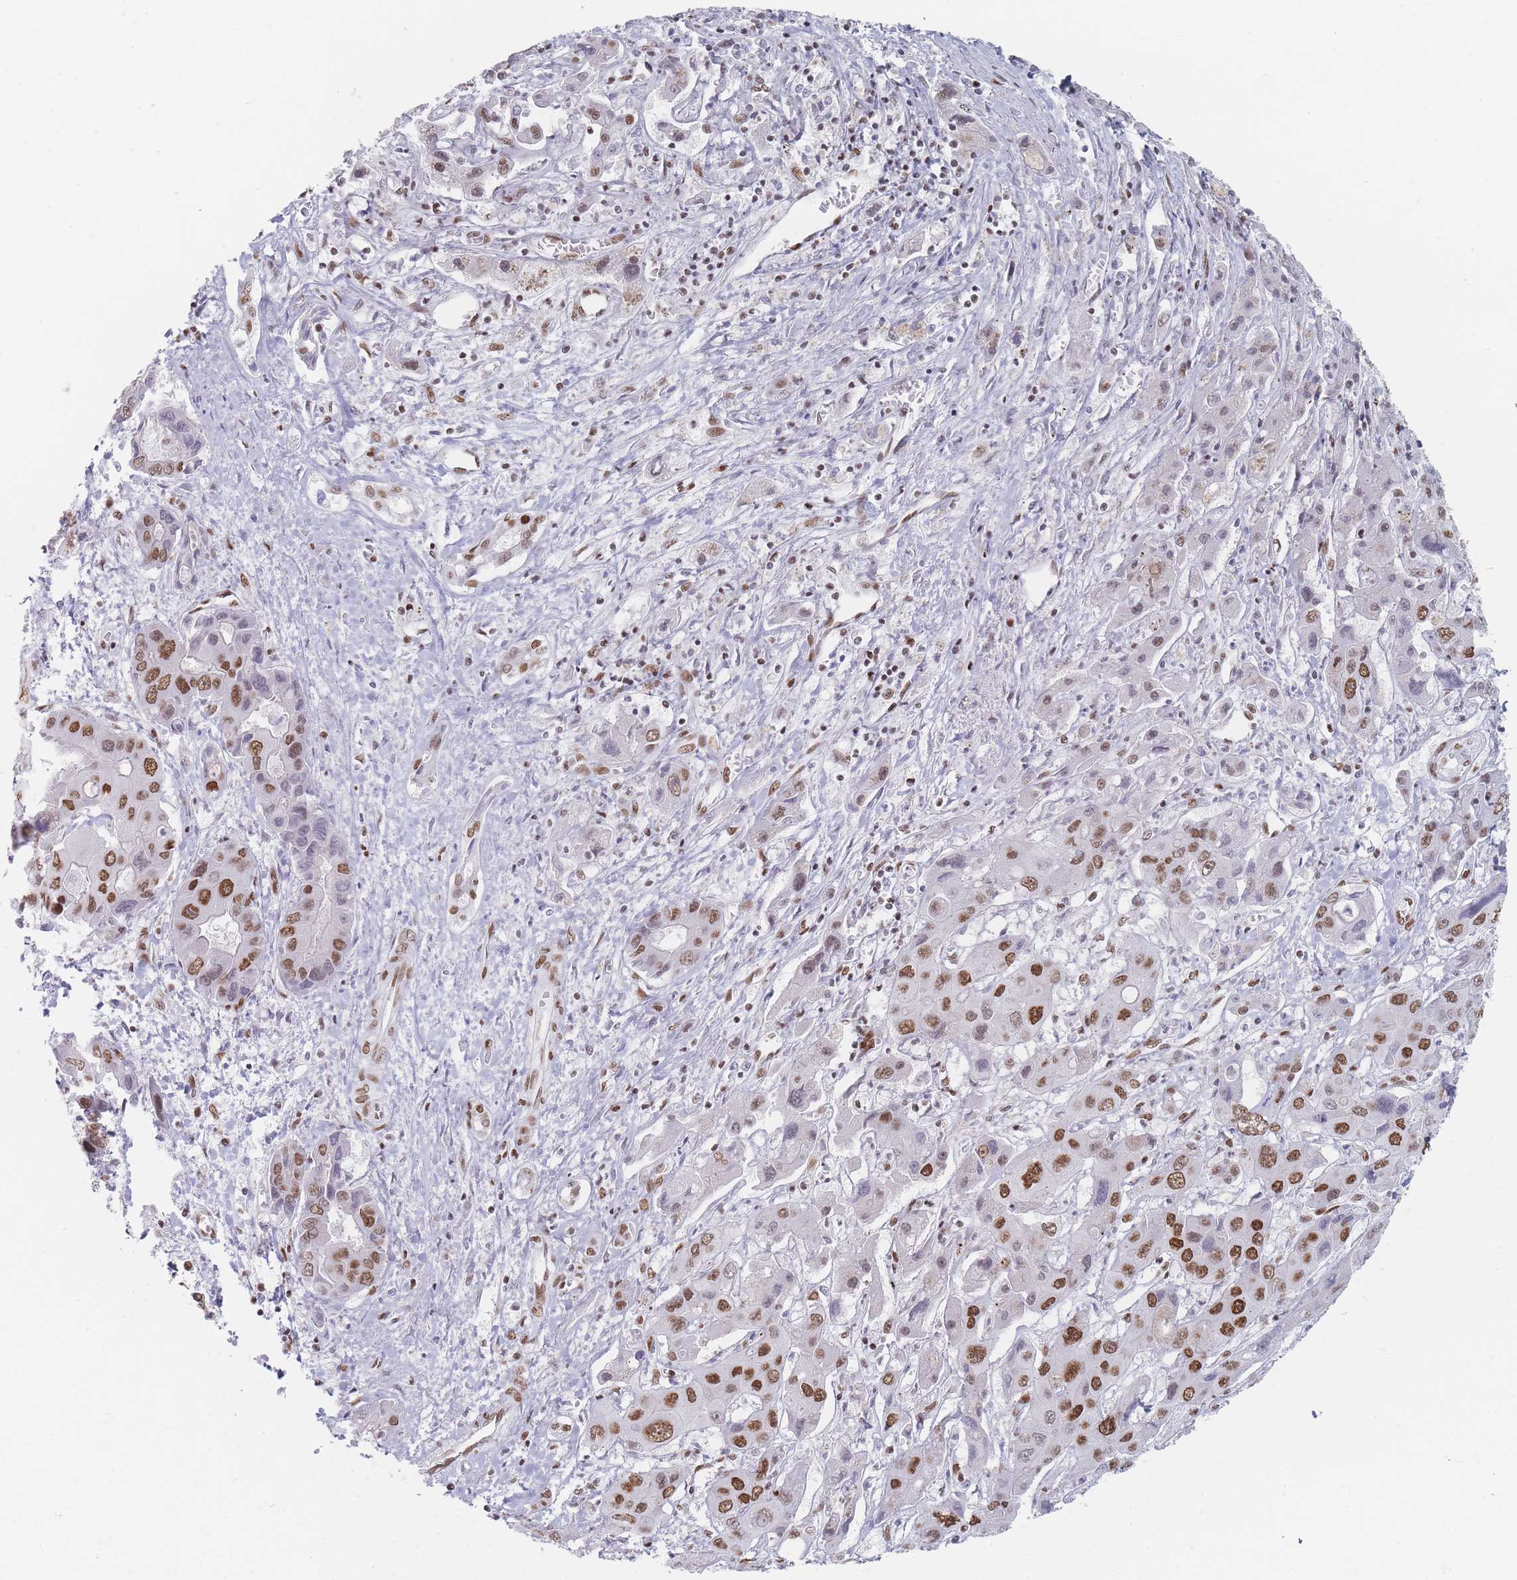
{"staining": {"intensity": "moderate", "quantity": ">75%", "location": "nuclear"}, "tissue": "liver cancer", "cell_type": "Tumor cells", "image_type": "cancer", "snomed": [{"axis": "morphology", "description": "Cholangiocarcinoma"}, {"axis": "topography", "description": "Liver"}], "caption": "Immunohistochemistry (IHC) of human liver cholangiocarcinoma exhibits medium levels of moderate nuclear expression in approximately >75% of tumor cells.", "gene": "SAFB2", "patient": {"sex": "male", "age": 67}}